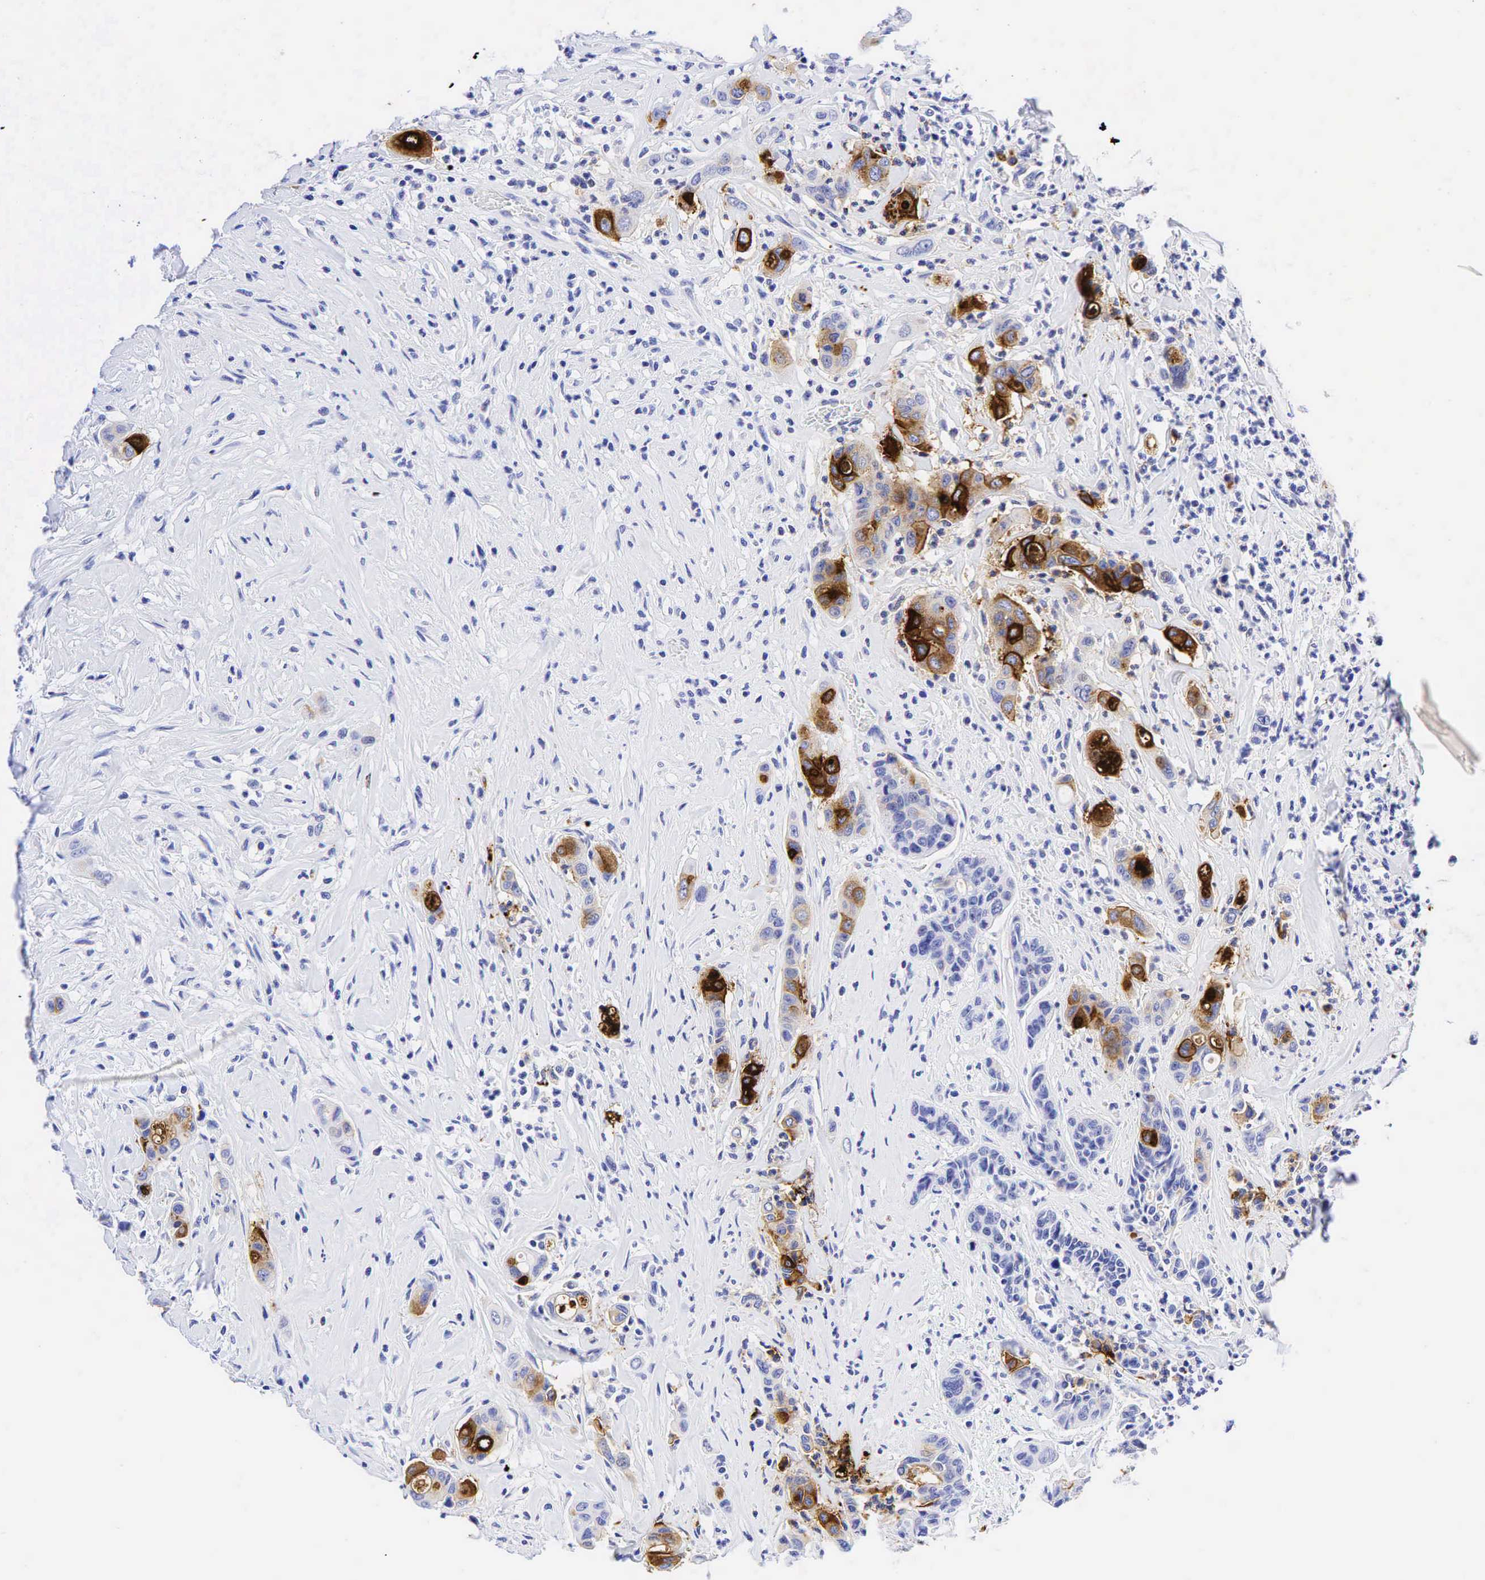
{"staining": {"intensity": "moderate", "quantity": "25%-75%", "location": "cytoplasmic/membranous"}, "tissue": "colorectal cancer", "cell_type": "Tumor cells", "image_type": "cancer", "snomed": [{"axis": "morphology", "description": "Adenocarcinoma, NOS"}, {"axis": "topography", "description": "Colon"}], "caption": "This histopathology image displays colorectal cancer stained with IHC to label a protein in brown. The cytoplasmic/membranous of tumor cells show moderate positivity for the protein. Nuclei are counter-stained blue.", "gene": "CEACAM5", "patient": {"sex": "female", "age": 70}}